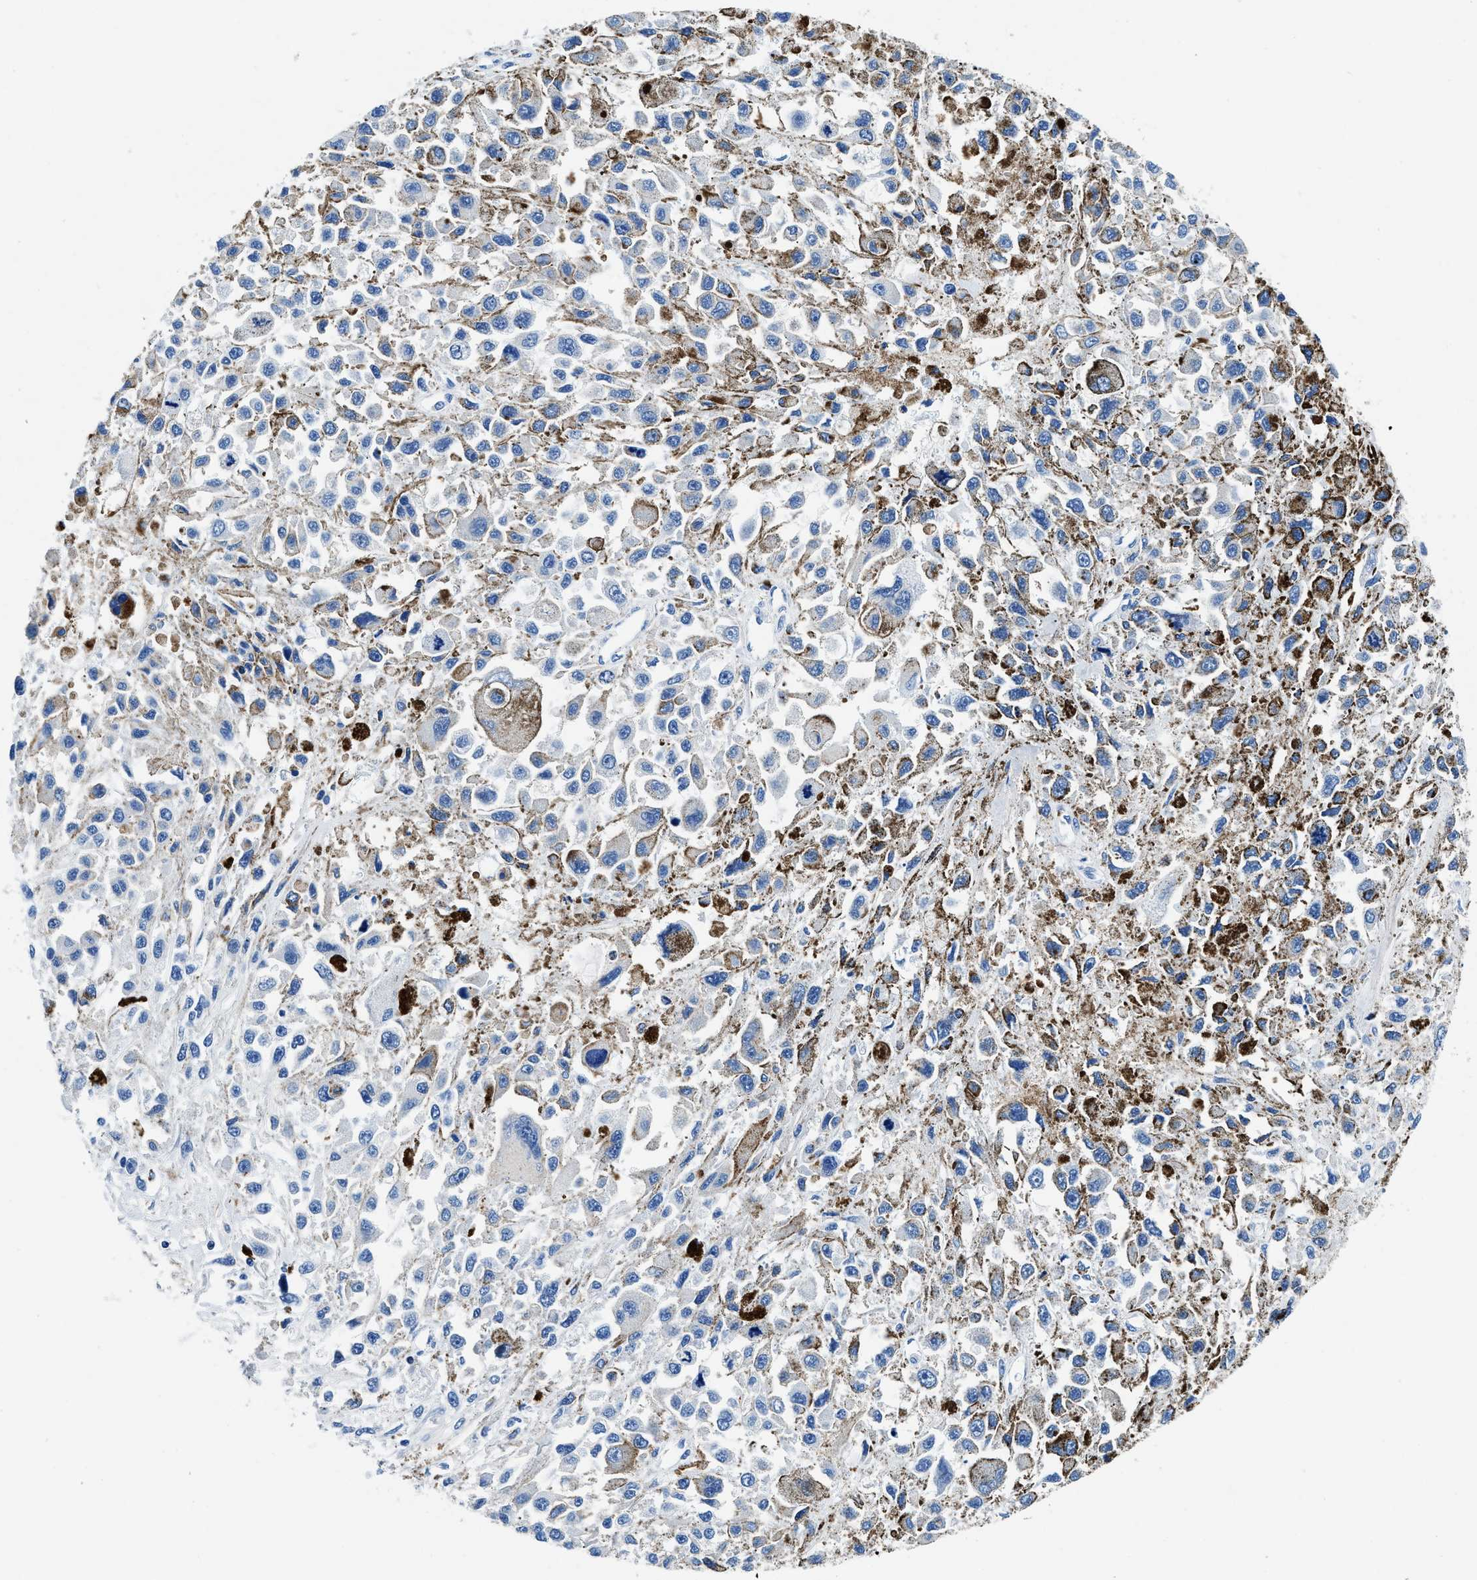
{"staining": {"intensity": "negative", "quantity": "none", "location": "none"}, "tissue": "melanoma", "cell_type": "Tumor cells", "image_type": "cancer", "snomed": [{"axis": "morphology", "description": "Malignant melanoma, Metastatic site"}, {"axis": "topography", "description": "Lymph node"}], "caption": "An IHC micrograph of melanoma is shown. There is no staining in tumor cells of melanoma. The staining was performed using DAB (3,3'-diaminobenzidine) to visualize the protein expression in brown, while the nuclei were stained in blue with hematoxylin (Magnification: 20x).", "gene": "TEX261", "patient": {"sex": "male", "age": 59}}